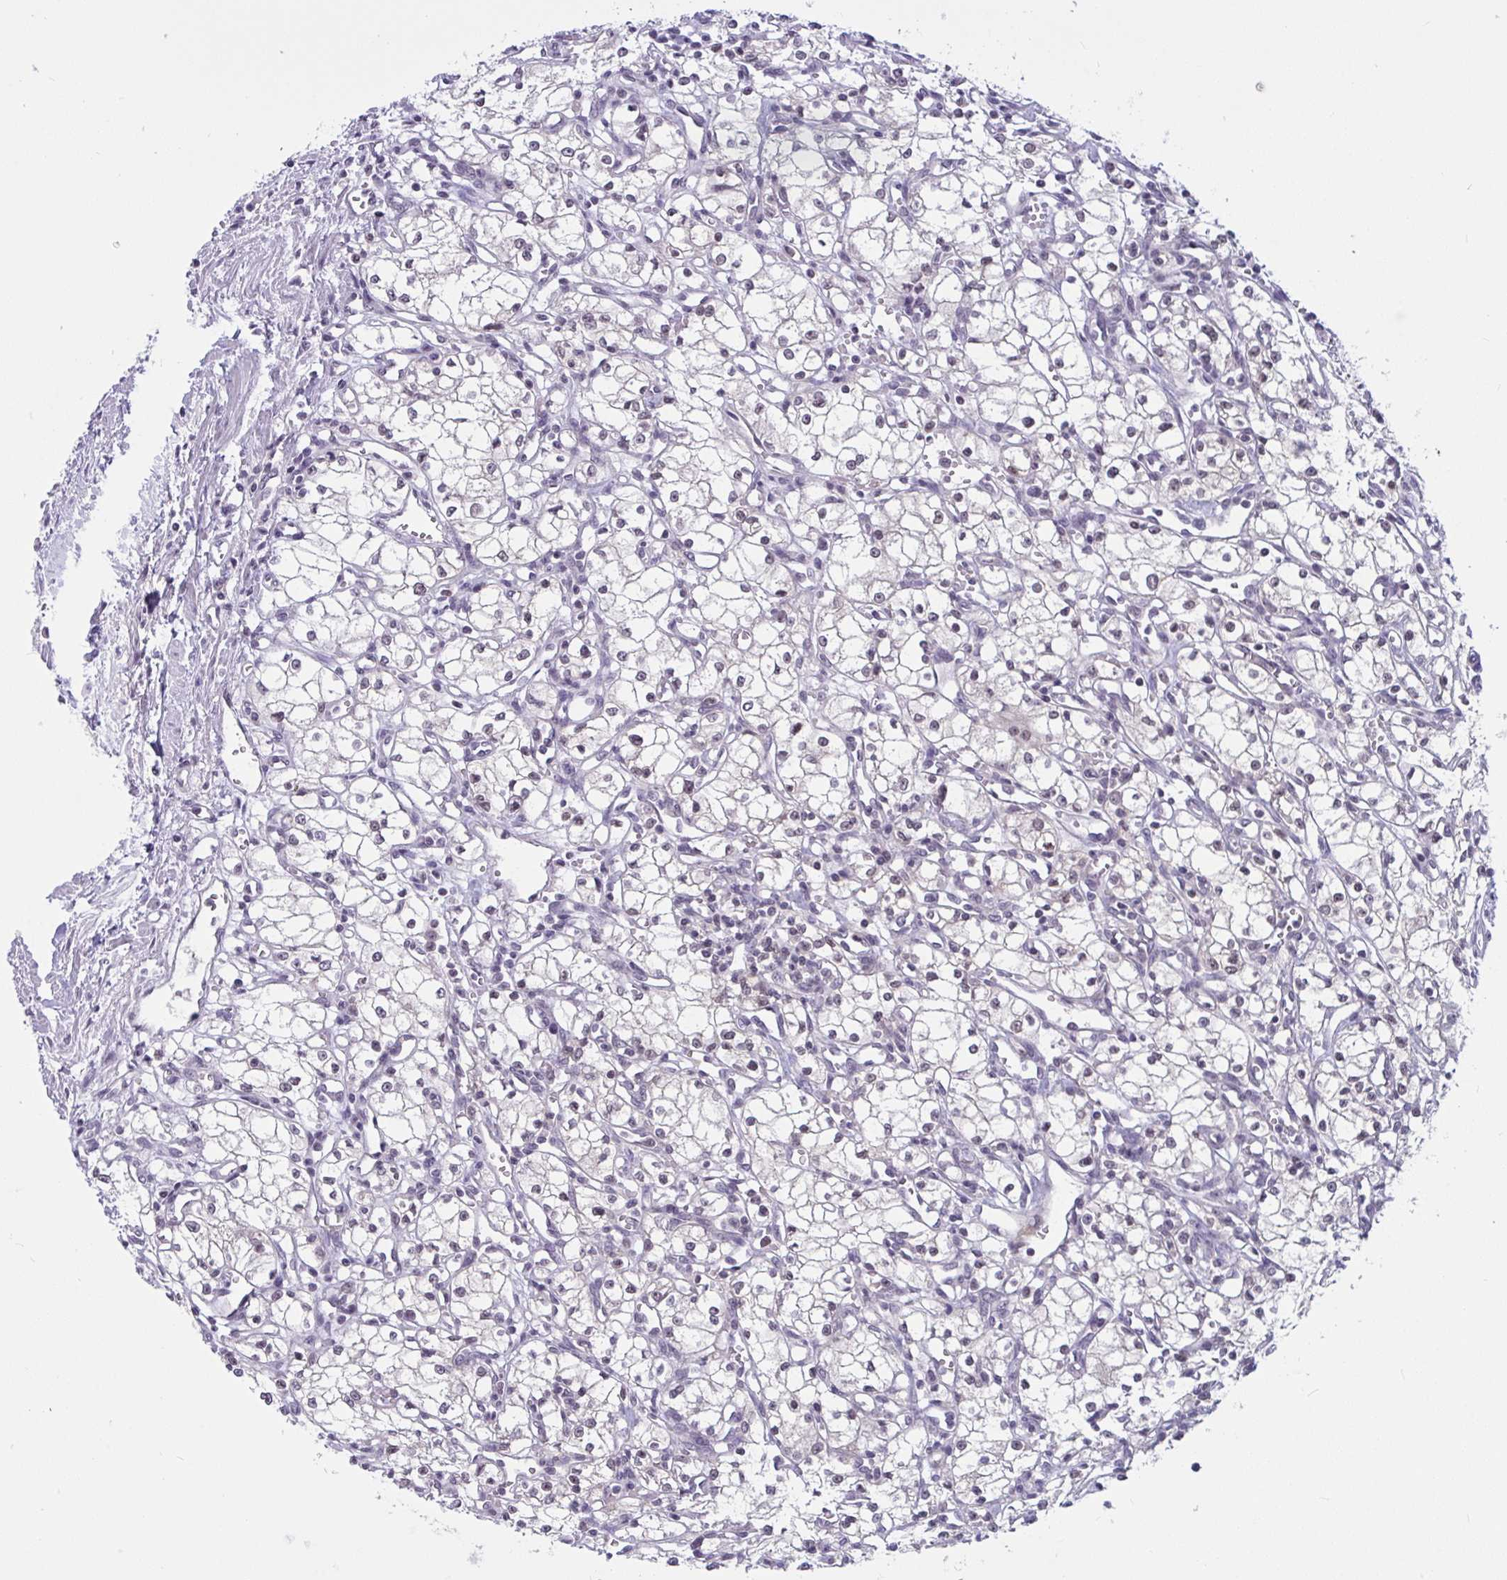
{"staining": {"intensity": "weak", "quantity": "<25%", "location": "nuclear"}, "tissue": "renal cancer", "cell_type": "Tumor cells", "image_type": "cancer", "snomed": [{"axis": "morphology", "description": "Adenocarcinoma, NOS"}, {"axis": "topography", "description": "Kidney"}], "caption": "A photomicrograph of renal cancer (adenocarcinoma) stained for a protein demonstrates no brown staining in tumor cells. (DAB IHC, high magnification).", "gene": "TSN", "patient": {"sex": "male", "age": 59}}